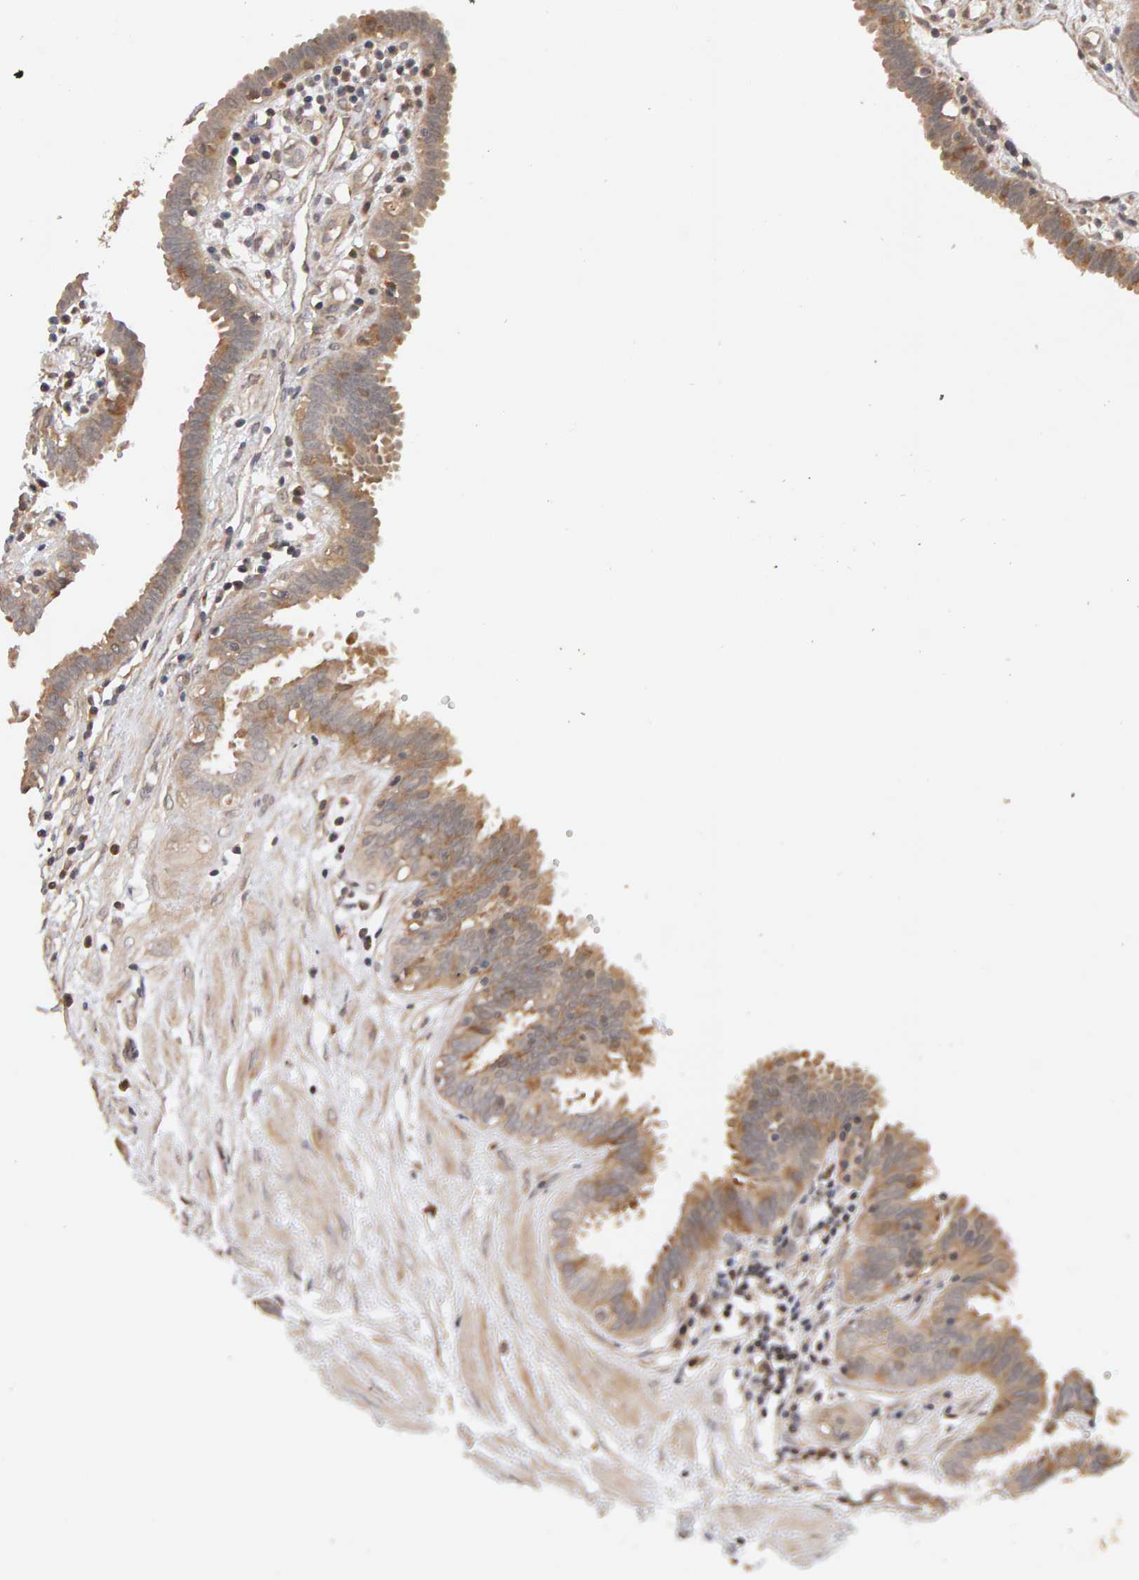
{"staining": {"intensity": "moderate", "quantity": ">75%", "location": "cytoplasmic/membranous"}, "tissue": "fallopian tube", "cell_type": "Glandular cells", "image_type": "normal", "snomed": [{"axis": "morphology", "description": "Normal tissue, NOS"}, {"axis": "topography", "description": "Fallopian tube"}, {"axis": "topography", "description": "Placenta"}], "caption": "Protein staining of unremarkable fallopian tube demonstrates moderate cytoplasmic/membranous staining in approximately >75% of glandular cells.", "gene": "DNAJC7", "patient": {"sex": "female", "age": 32}}